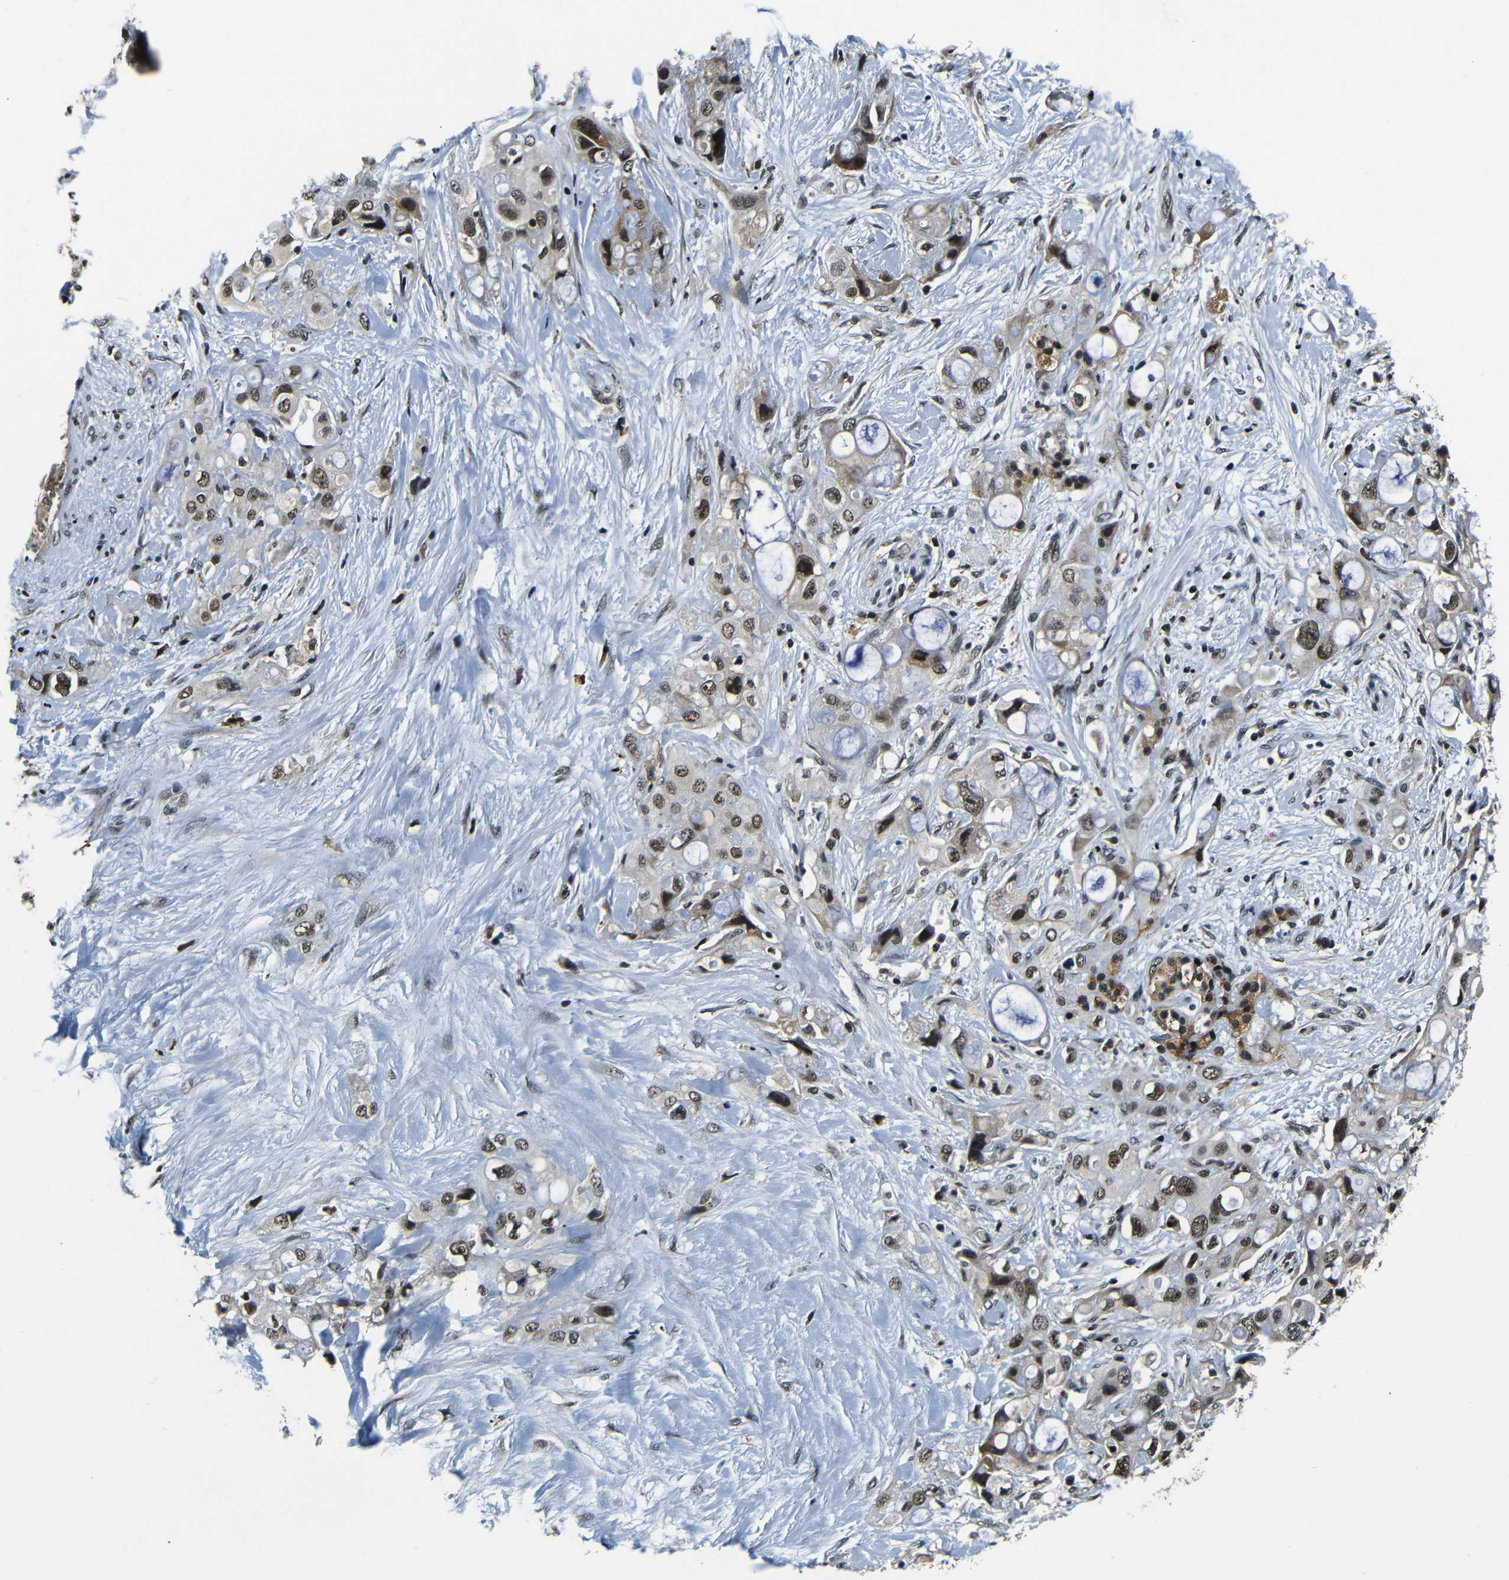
{"staining": {"intensity": "moderate", "quantity": ">75%", "location": "cytoplasmic/membranous,nuclear"}, "tissue": "pancreatic cancer", "cell_type": "Tumor cells", "image_type": "cancer", "snomed": [{"axis": "morphology", "description": "Adenocarcinoma, NOS"}, {"axis": "topography", "description": "Pancreas"}], "caption": "DAB immunohistochemical staining of human adenocarcinoma (pancreatic) displays moderate cytoplasmic/membranous and nuclear protein staining in approximately >75% of tumor cells.", "gene": "FOXD4", "patient": {"sex": "female", "age": 56}}